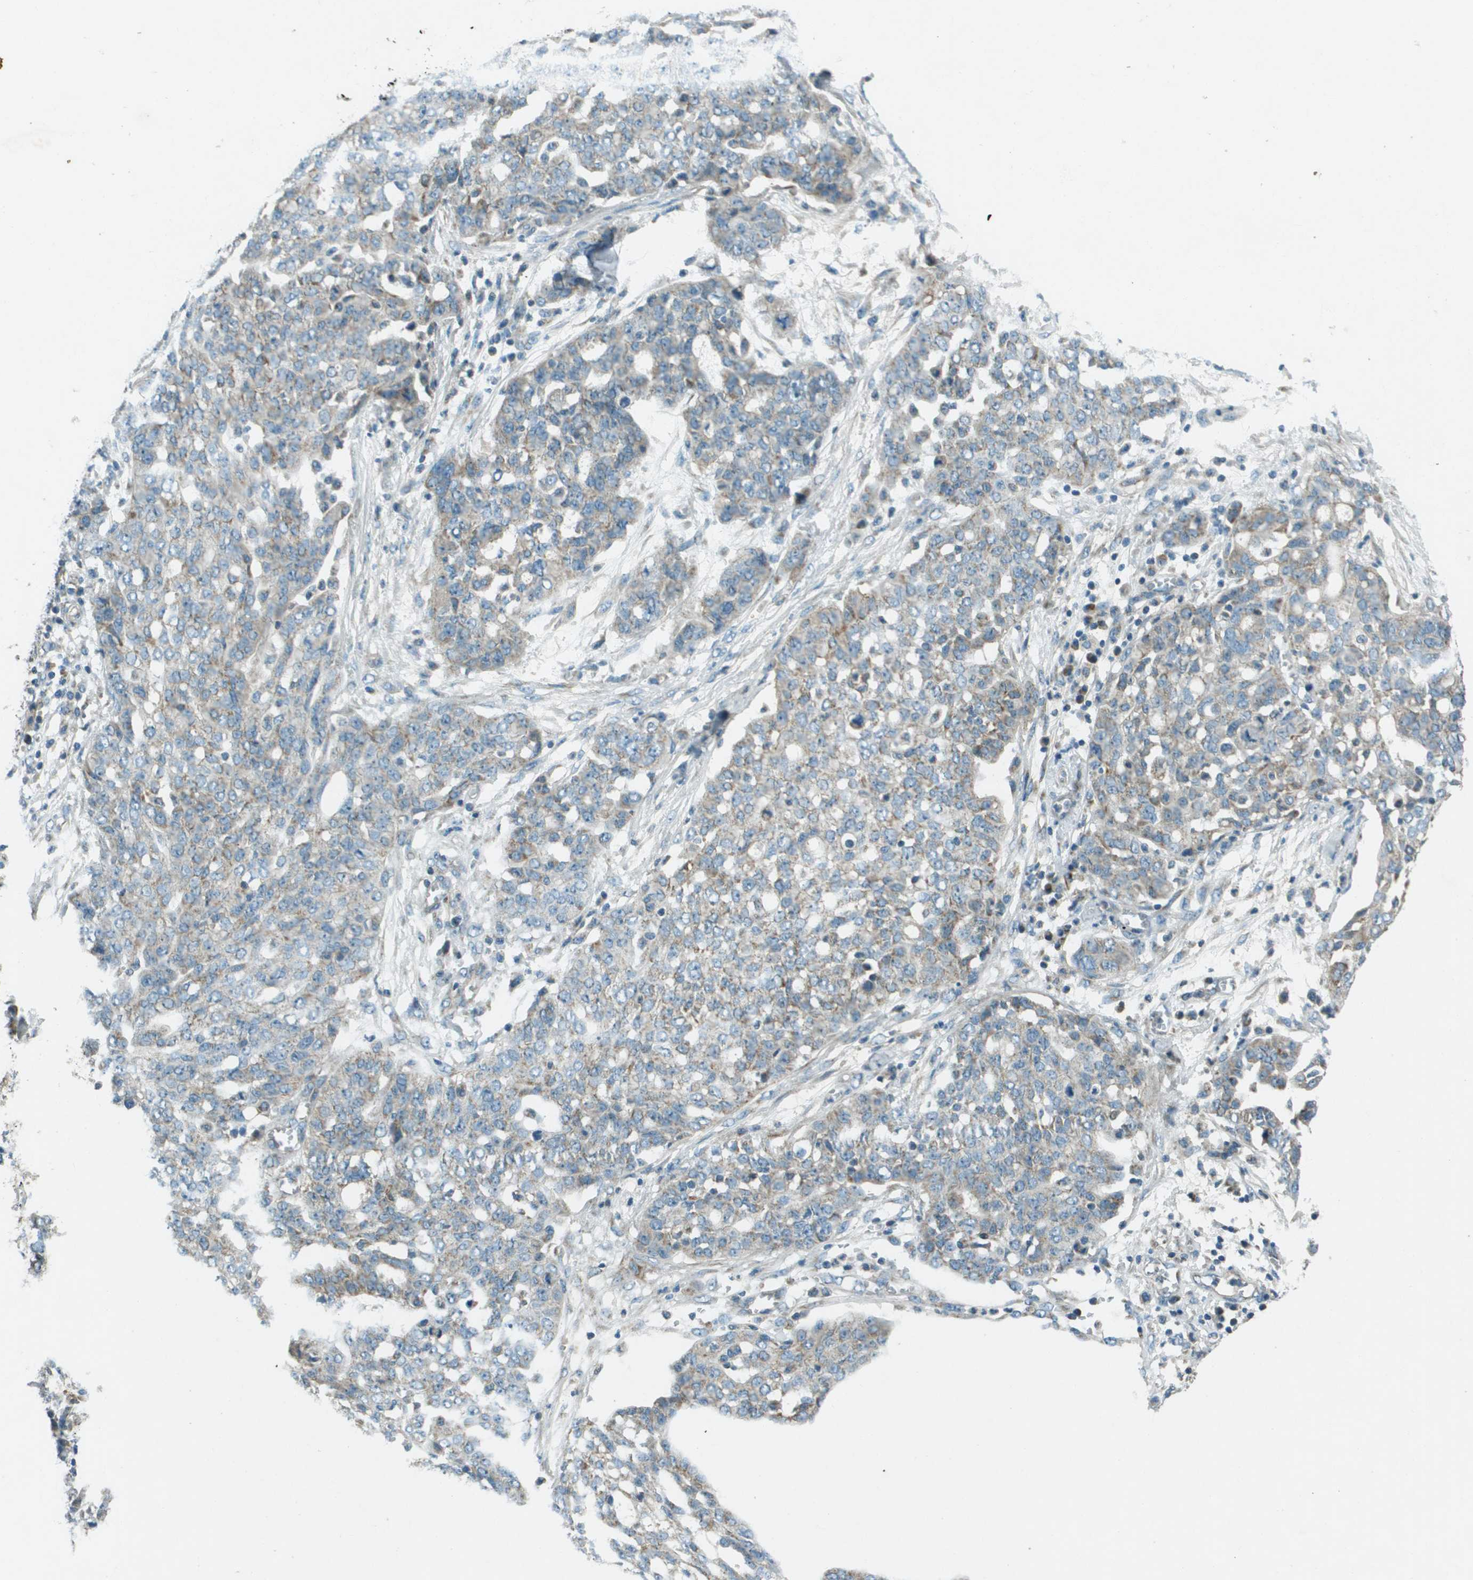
{"staining": {"intensity": "weak", "quantity": "25%-75%", "location": "cytoplasmic/membranous"}, "tissue": "ovarian cancer", "cell_type": "Tumor cells", "image_type": "cancer", "snomed": [{"axis": "morphology", "description": "Cystadenocarcinoma, serous, NOS"}, {"axis": "topography", "description": "Soft tissue"}, {"axis": "topography", "description": "Ovary"}], "caption": "There is low levels of weak cytoplasmic/membranous staining in tumor cells of serous cystadenocarcinoma (ovarian), as demonstrated by immunohistochemical staining (brown color).", "gene": "MIGA1", "patient": {"sex": "female", "age": 57}}